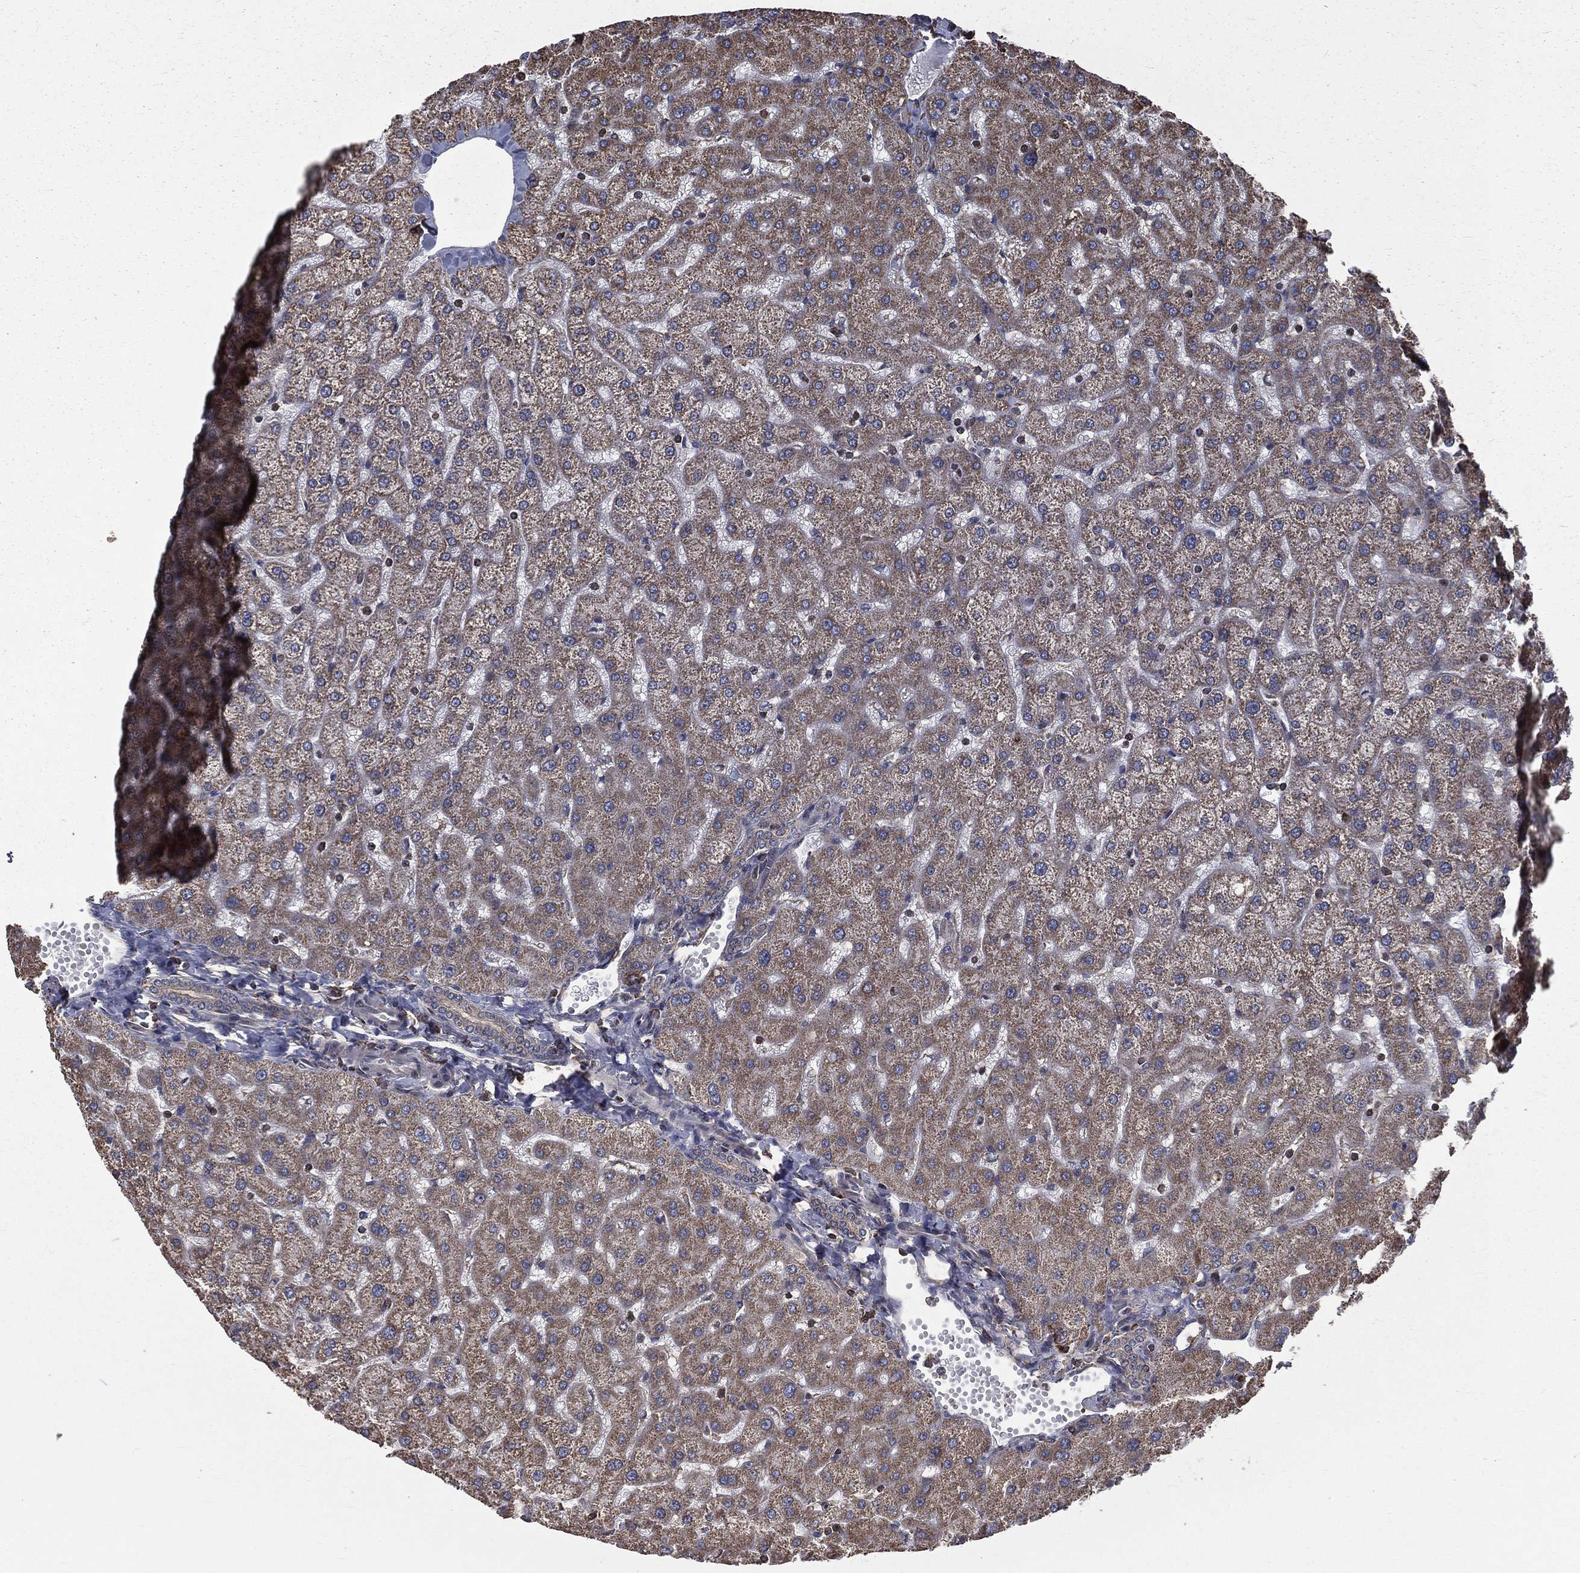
{"staining": {"intensity": "weak", "quantity": "25%-75%", "location": "cytoplasmic/membranous"}, "tissue": "liver", "cell_type": "Cholangiocytes", "image_type": "normal", "snomed": [{"axis": "morphology", "description": "Normal tissue, NOS"}, {"axis": "topography", "description": "Liver"}], "caption": "Brown immunohistochemical staining in normal human liver displays weak cytoplasmic/membranous expression in about 25%-75% of cholangiocytes.", "gene": "OLFML1", "patient": {"sex": "female", "age": 50}}